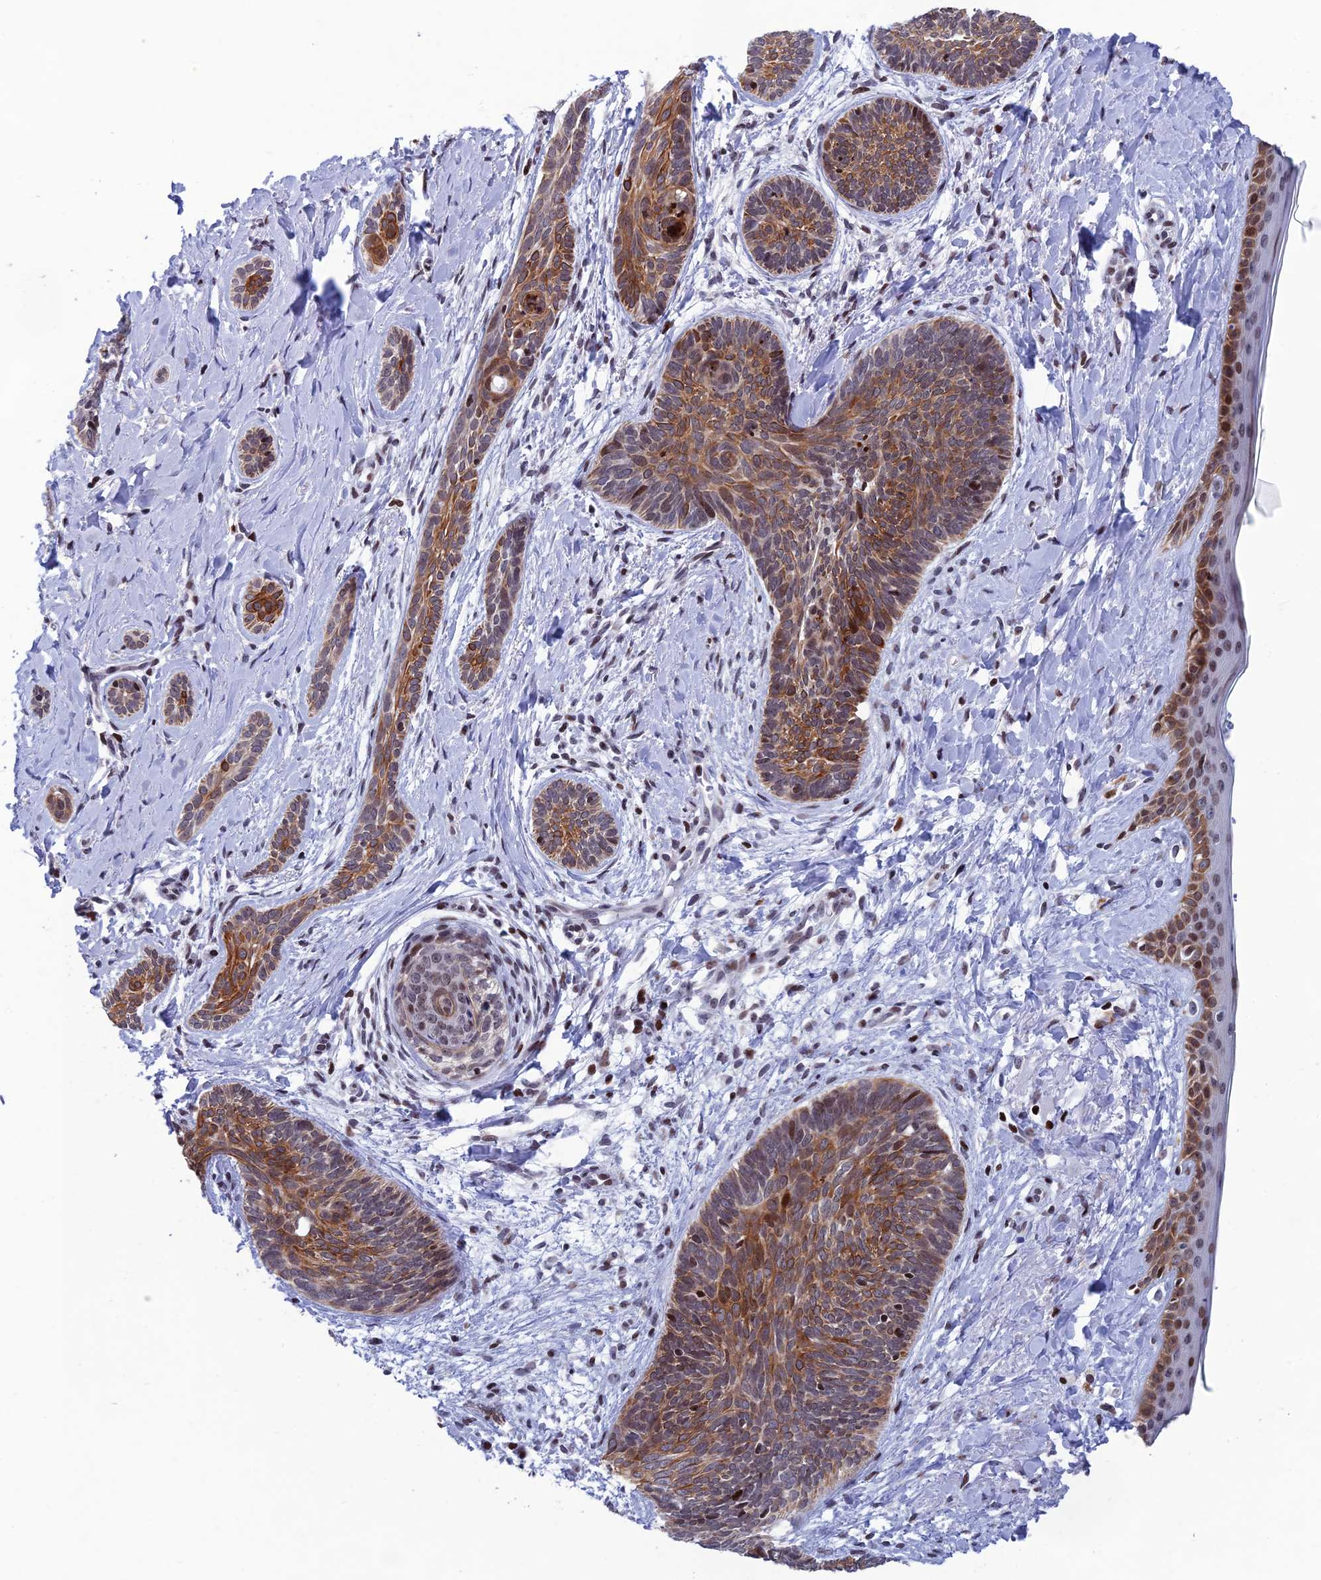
{"staining": {"intensity": "strong", "quantity": "25%-75%", "location": "cytoplasmic/membranous"}, "tissue": "skin cancer", "cell_type": "Tumor cells", "image_type": "cancer", "snomed": [{"axis": "morphology", "description": "Basal cell carcinoma"}, {"axis": "topography", "description": "Skin"}], "caption": "Human basal cell carcinoma (skin) stained with a protein marker demonstrates strong staining in tumor cells.", "gene": "AFF3", "patient": {"sex": "female", "age": 81}}